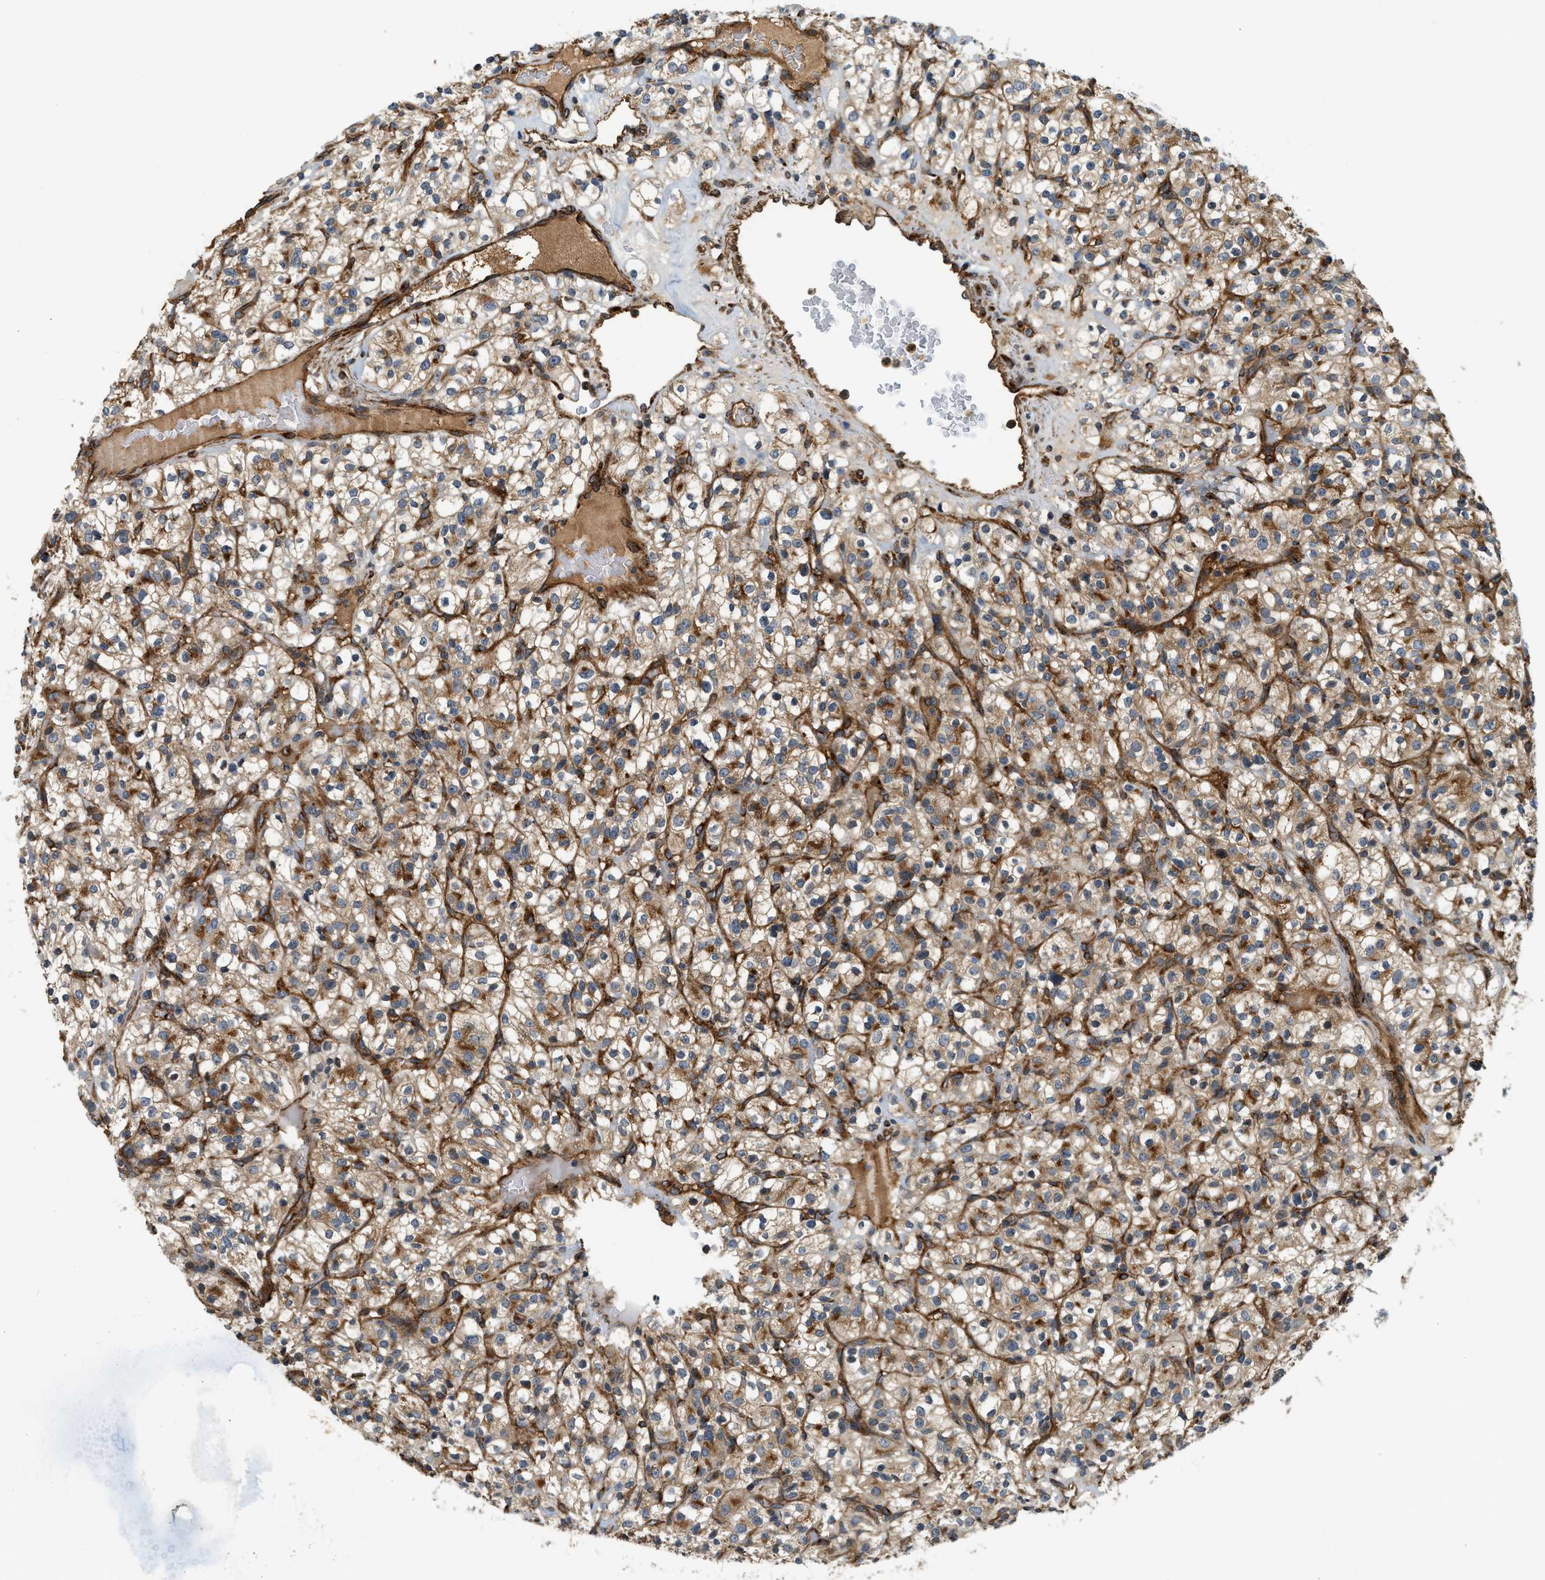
{"staining": {"intensity": "moderate", "quantity": ">75%", "location": "cytoplasmic/membranous"}, "tissue": "renal cancer", "cell_type": "Tumor cells", "image_type": "cancer", "snomed": [{"axis": "morphology", "description": "Normal tissue, NOS"}, {"axis": "morphology", "description": "Adenocarcinoma, NOS"}, {"axis": "topography", "description": "Kidney"}], "caption": "This micrograph demonstrates immunohistochemistry (IHC) staining of human renal cancer (adenocarcinoma), with medium moderate cytoplasmic/membranous positivity in approximately >75% of tumor cells.", "gene": "HIP1", "patient": {"sex": "female", "age": 72}}